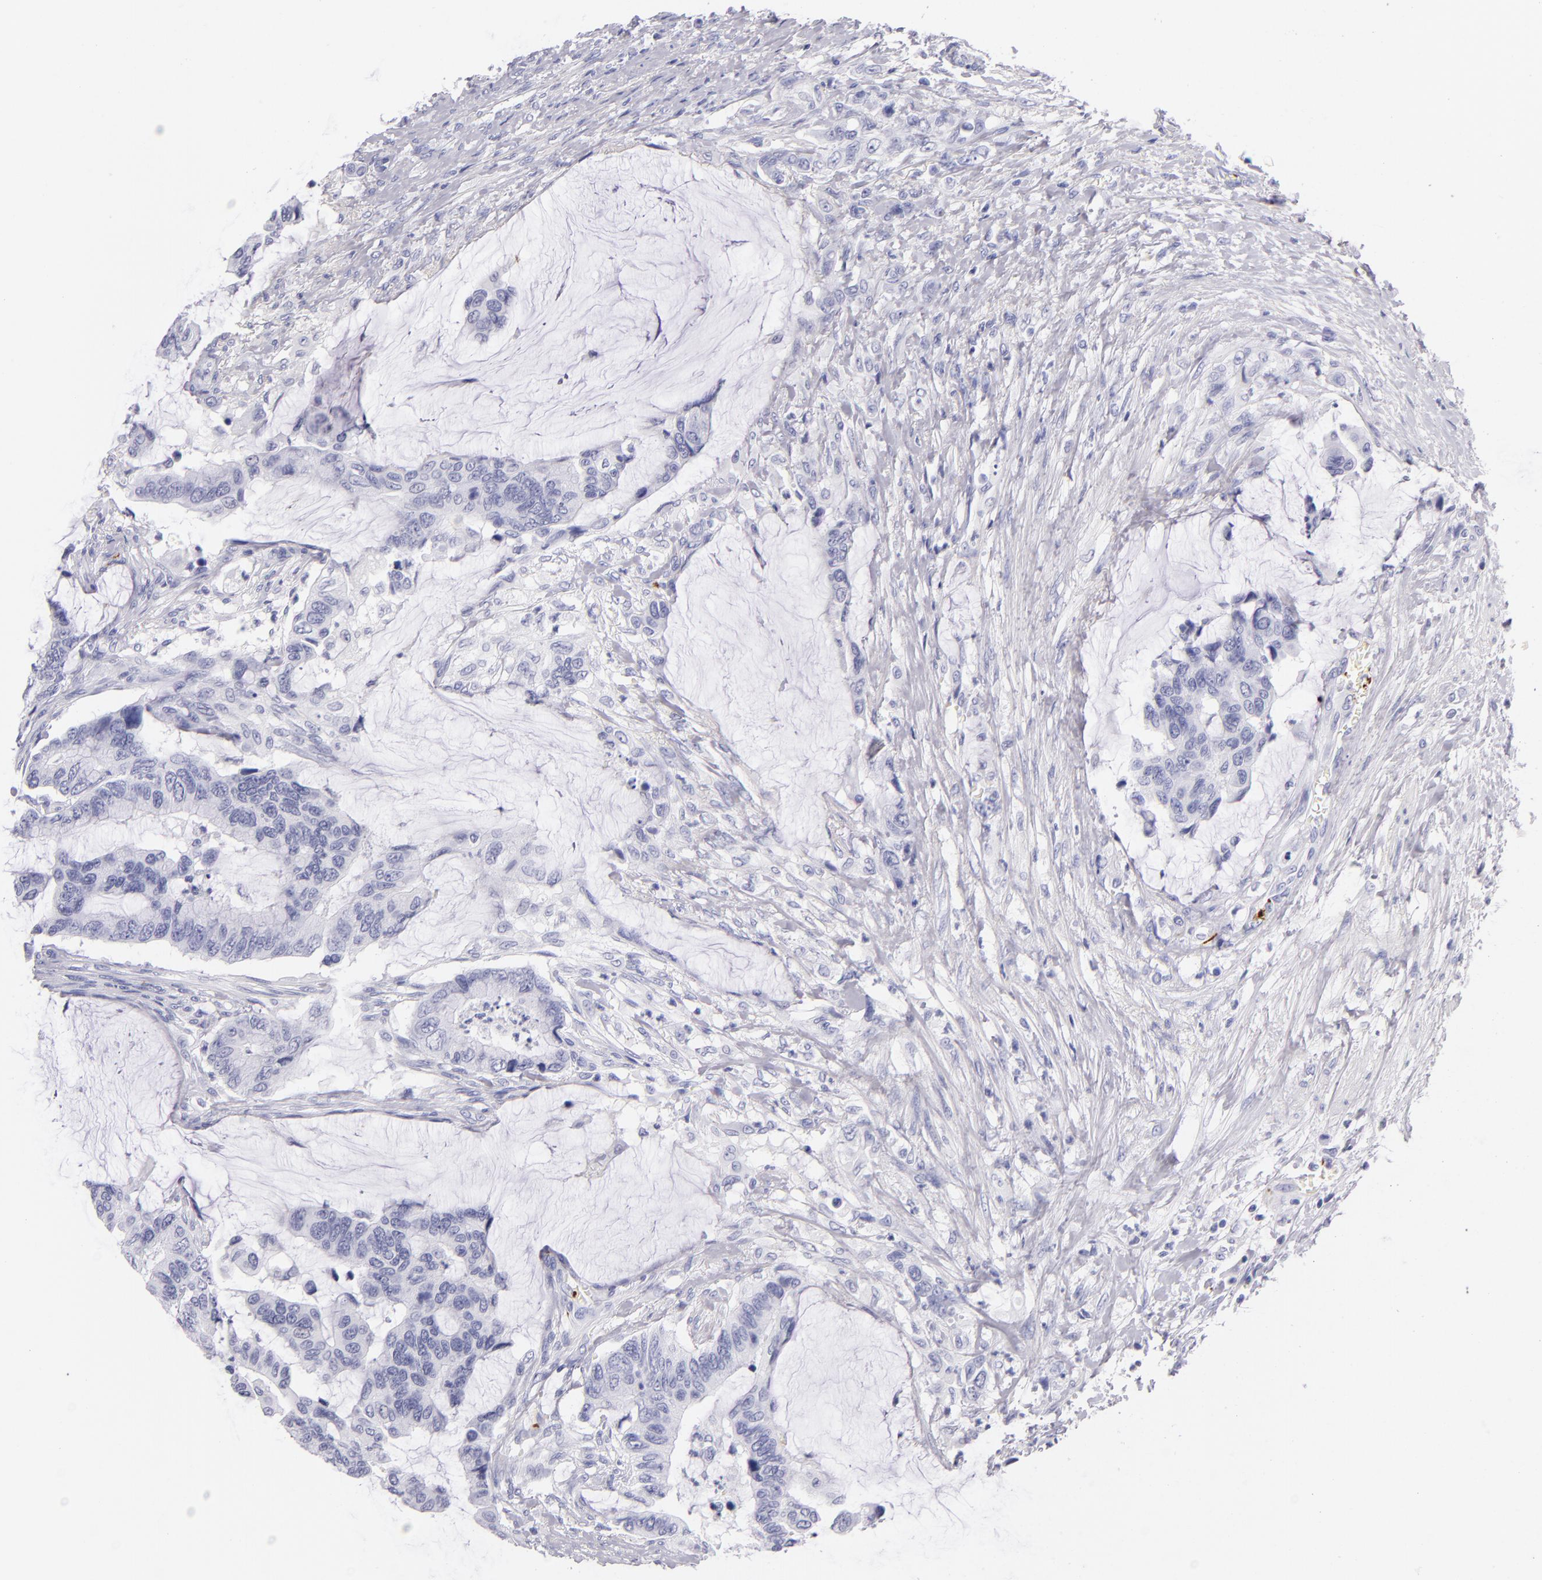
{"staining": {"intensity": "negative", "quantity": "none", "location": "none"}, "tissue": "colorectal cancer", "cell_type": "Tumor cells", "image_type": "cancer", "snomed": [{"axis": "morphology", "description": "Adenocarcinoma, NOS"}, {"axis": "topography", "description": "Rectum"}], "caption": "Tumor cells are negative for protein expression in human colorectal adenocarcinoma.", "gene": "GP1BA", "patient": {"sex": "female", "age": 59}}